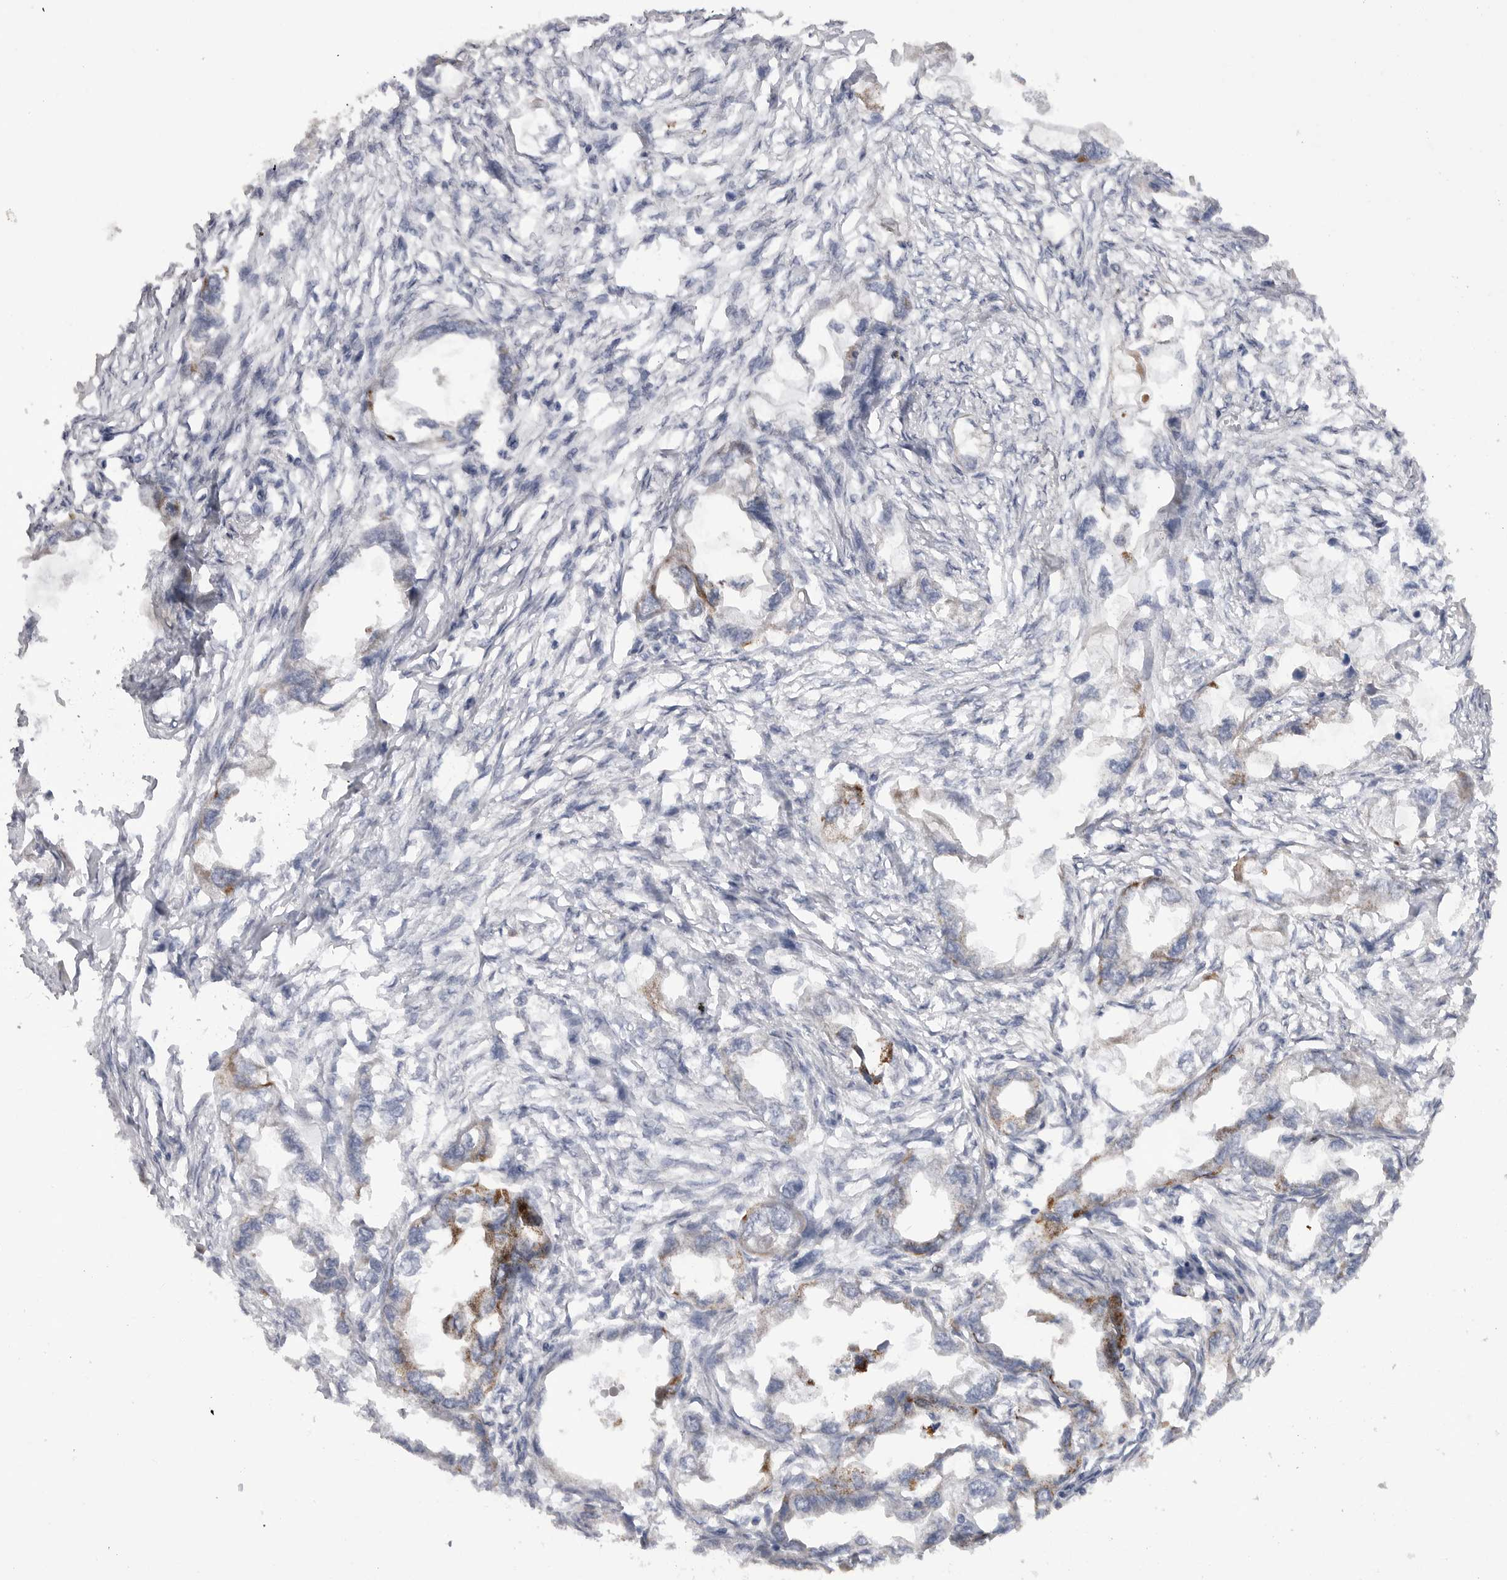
{"staining": {"intensity": "negative", "quantity": "none", "location": "none"}, "tissue": "endometrial cancer", "cell_type": "Tumor cells", "image_type": "cancer", "snomed": [{"axis": "morphology", "description": "Adenocarcinoma, NOS"}, {"axis": "morphology", "description": "Adenocarcinoma, metastatic, NOS"}, {"axis": "topography", "description": "Adipose tissue"}, {"axis": "topography", "description": "Endometrium"}], "caption": "High magnification brightfield microscopy of endometrial cancer (metastatic adenocarcinoma) stained with DAB (3,3'-diaminobenzidine) (brown) and counterstained with hematoxylin (blue): tumor cells show no significant positivity. (DAB (3,3'-diaminobenzidine) IHC with hematoxylin counter stain).", "gene": "DHDDS", "patient": {"sex": "female", "age": 67}}